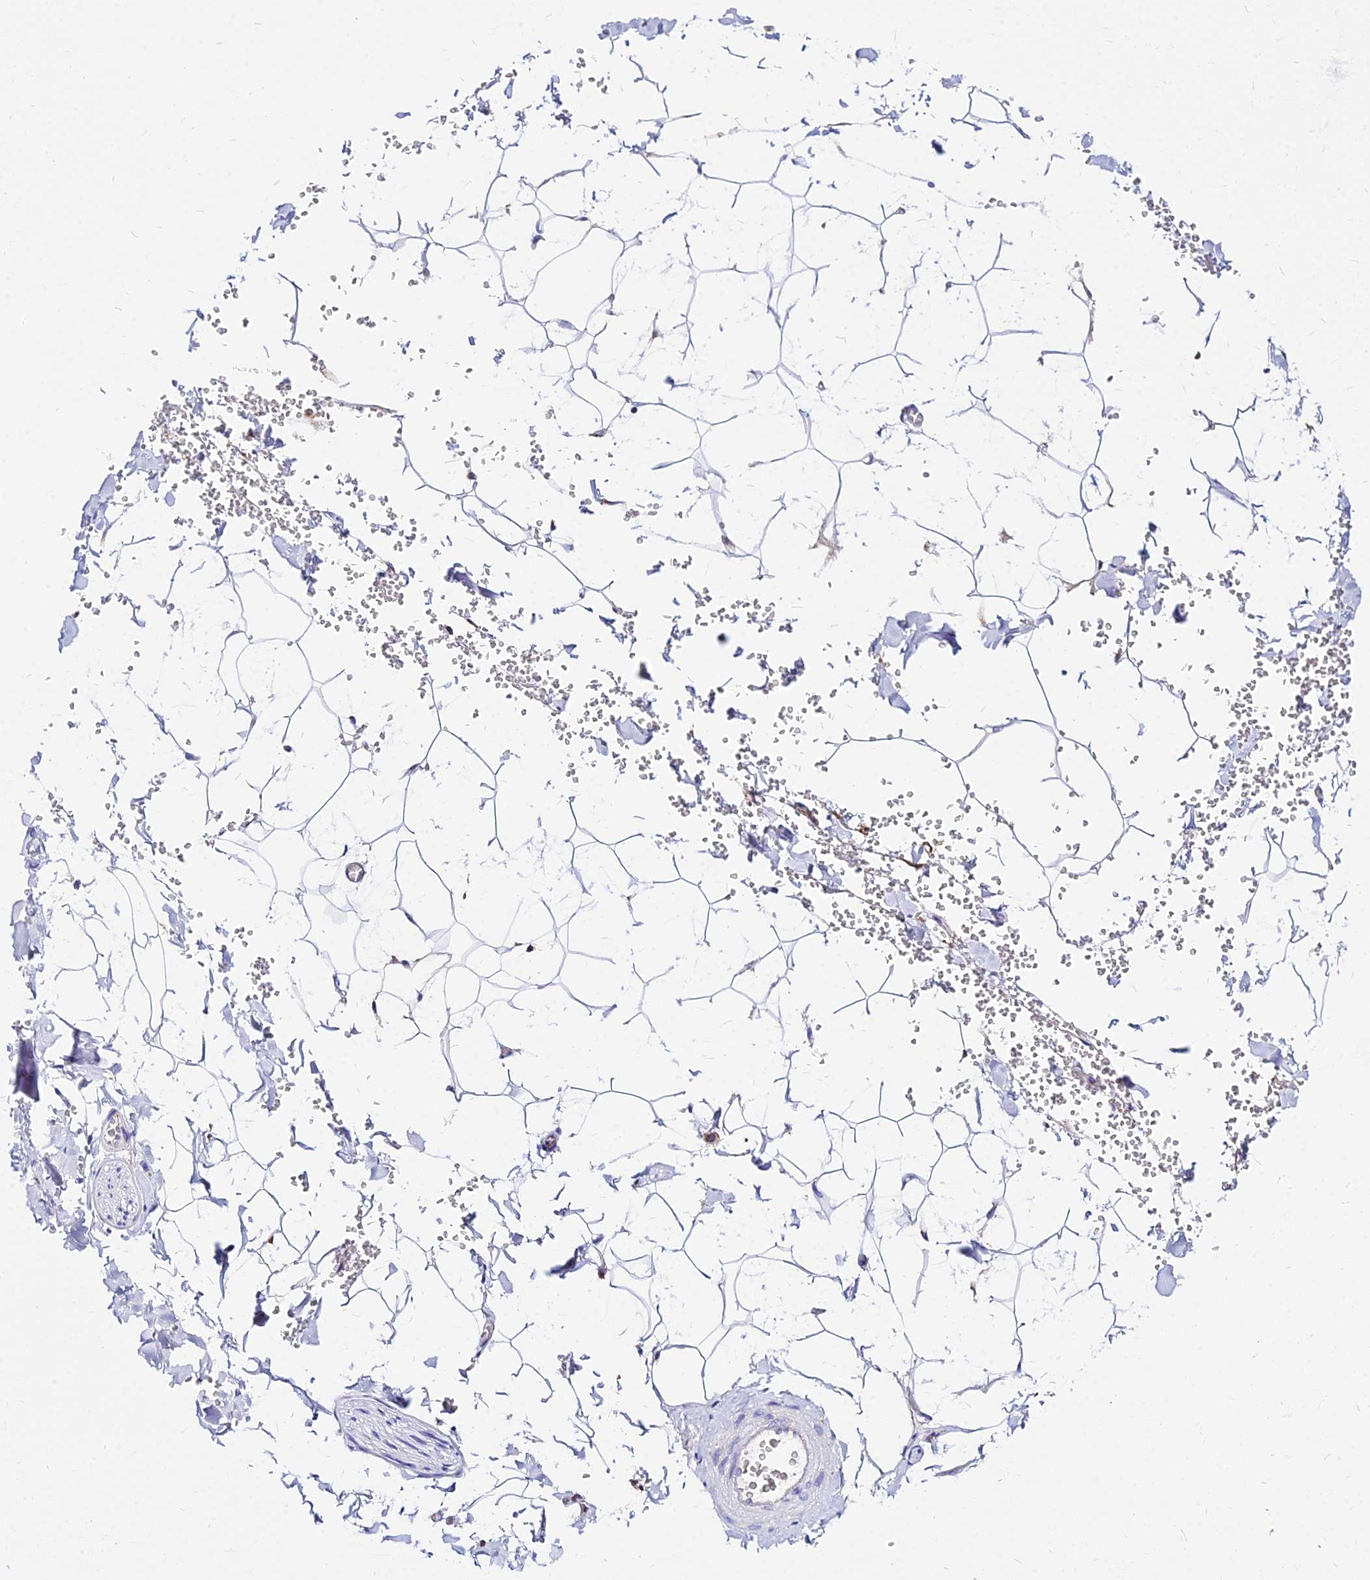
{"staining": {"intensity": "negative", "quantity": "none", "location": "none"}, "tissue": "adipose tissue", "cell_type": "Adipocytes", "image_type": "normal", "snomed": [{"axis": "morphology", "description": "Normal tissue, NOS"}, {"axis": "topography", "description": "Gallbladder"}, {"axis": "topography", "description": "Peripheral nerve tissue"}], "caption": "A high-resolution photomicrograph shows immunohistochemistry staining of benign adipose tissue, which demonstrates no significant expression in adipocytes.", "gene": "AGTRAP", "patient": {"sex": "male", "age": 38}}